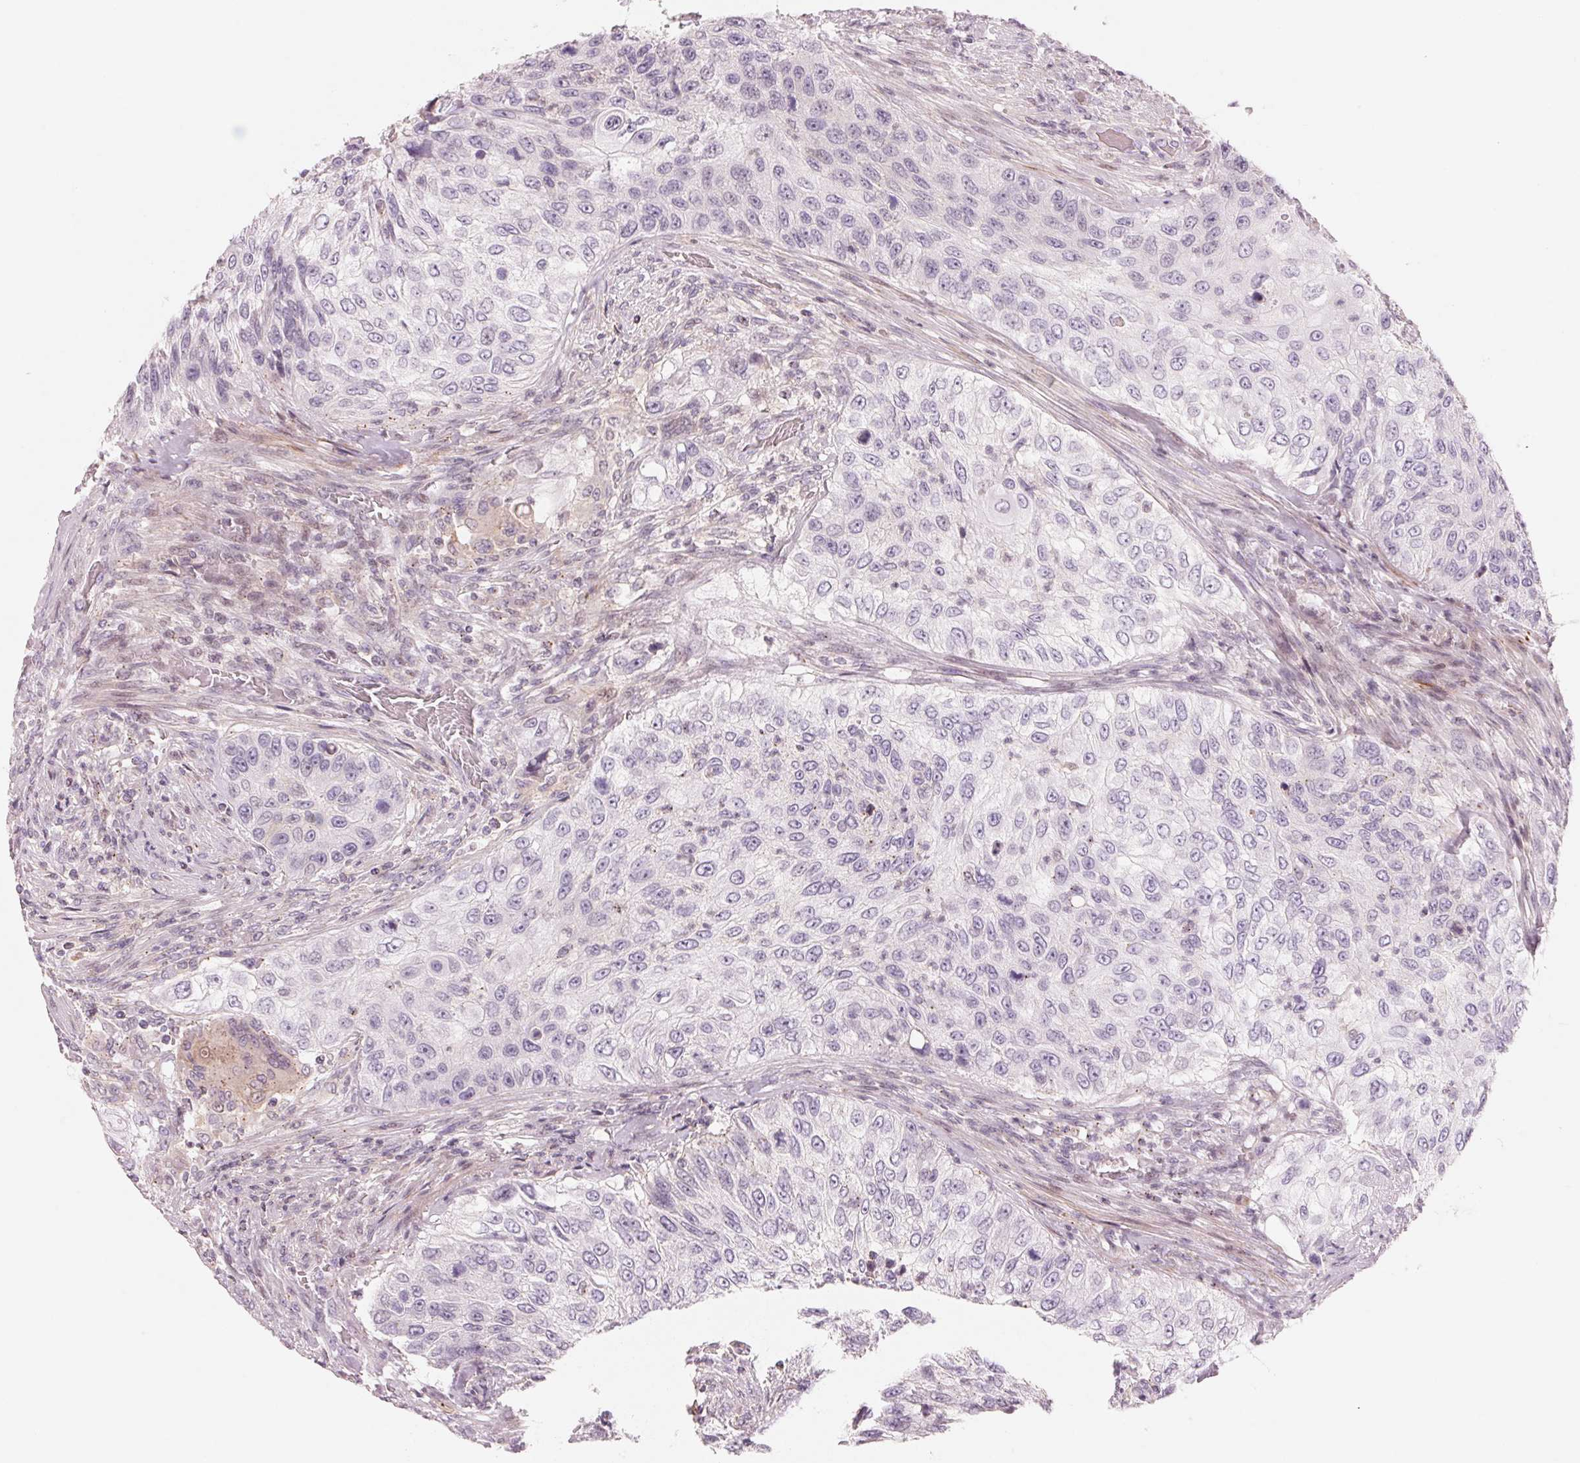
{"staining": {"intensity": "negative", "quantity": "none", "location": "none"}, "tissue": "urothelial cancer", "cell_type": "Tumor cells", "image_type": "cancer", "snomed": [{"axis": "morphology", "description": "Urothelial carcinoma, High grade"}, {"axis": "topography", "description": "Urinary bladder"}], "caption": "Urothelial carcinoma (high-grade) was stained to show a protein in brown. There is no significant staining in tumor cells.", "gene": "SLC17A4", "patient": {"sex": "female", "age": 60}}